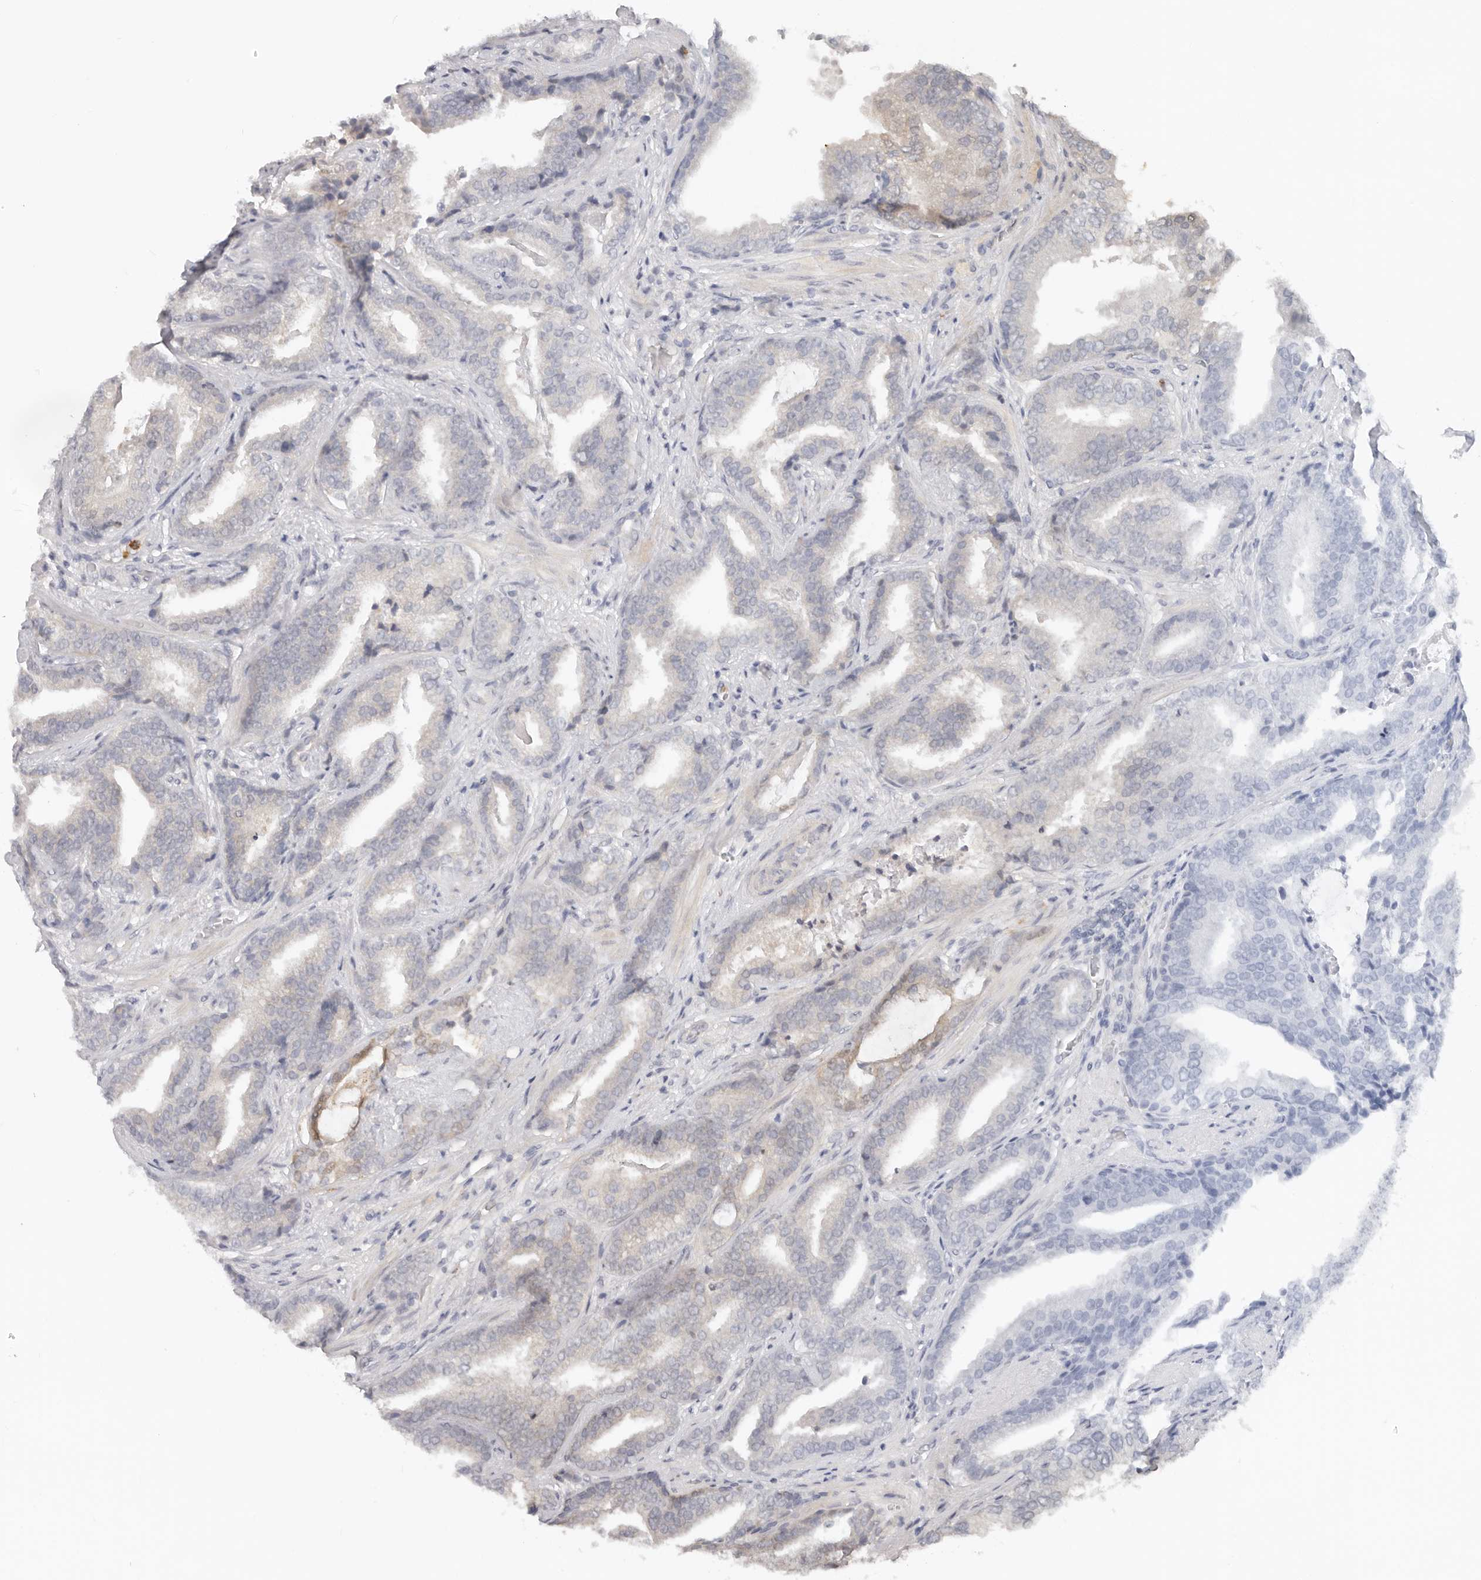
{"staining": {"intensity": "negative", "quantity": "none", "location": "none"}, "tissue": "prostate cancer", "cell_type": "Tumor cells", "image_type": "cancer", "snomed": [{"axis": "morphology", "description": "Adenocarcinoma, Low grade"}, {"axis": "topography", "description": "Prostate"}], "caption": "Prostate adenocarcinoma (low-grade) stained for a protein using immunohistochemistry (IHC) reveals no staining tumor cells.", "gene": "USP49", "patient": {"sex": "male", "age": 67}}